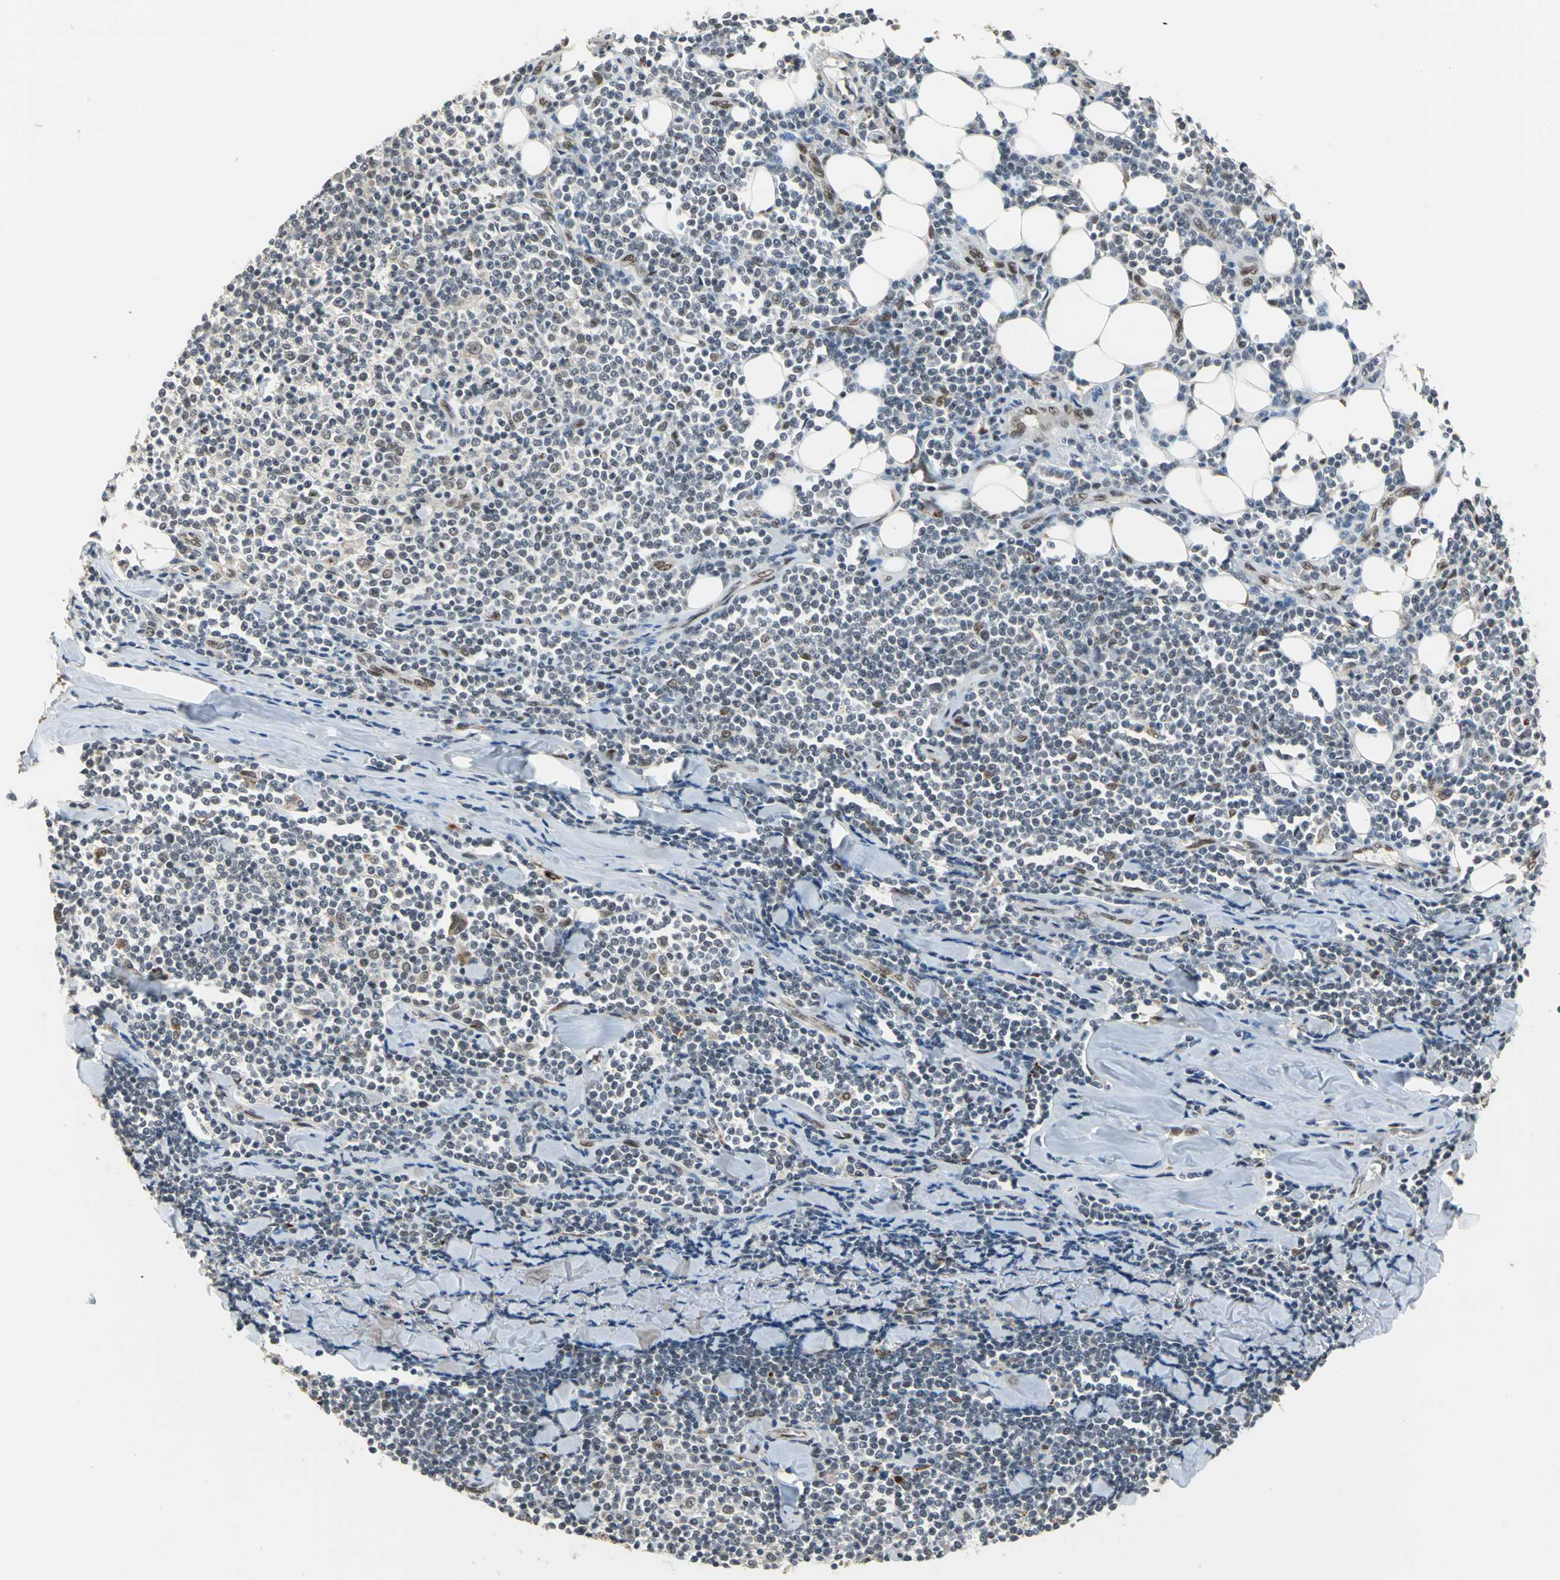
{"staining": {"intensity": "weak", "quantity": "<25%", "location": "nuclear"}, "tissue": "lymphoma", "cell_type": "Tumor cells", "image_type": "cancer", "snomed": [{"axis": "morphology", "description": "Malignant lymphoma, non-Hodgkin's type, Low grade"}, {"axis": "topography", "description": "Soft tissue"}], "caption": "DAB (3,3'-diaminobenzidine) immunohistochemical staining of human lymphoma shows no significant expression in tumor cells.", "gene": "ELF2", "patient": {"sex": "male", "age": 92}}